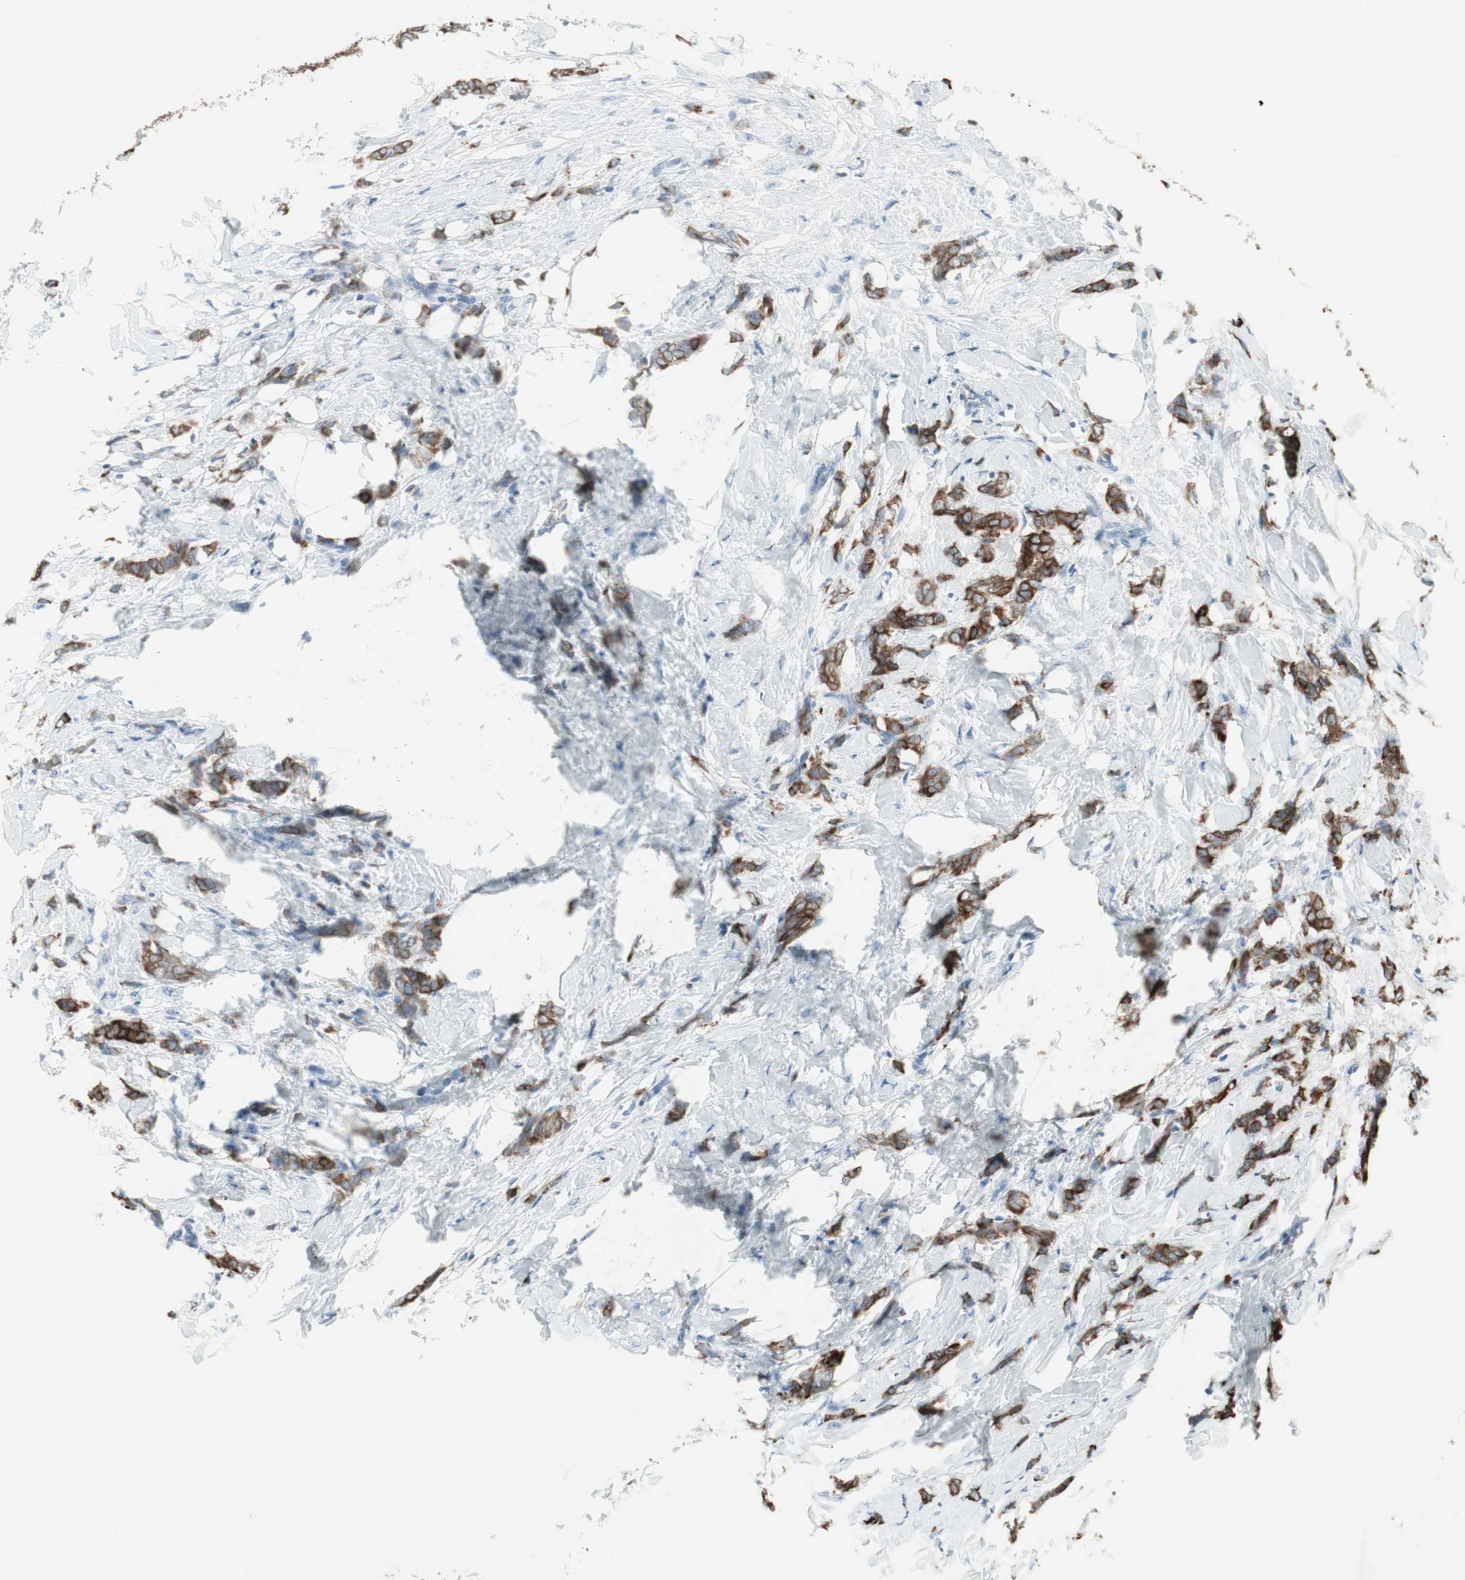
{"staining": {"intensity": "strong", "quantity": ">75%", "location": "cytoplasmic/membranous"}, "tissue": "breast cancer", "cell_type": "Tumor cells", "image_type": "cancer", "snomed": [{"axis": "morphology", "description": "Lobular carcinoma, in situ"}, {"axis": "morphology", "description": "Lobular carcinoma"}, {"axis": "topography", "description": "Breast"}], "caption": "Protein staining demonstrates strong cytoplasmic/membranous positivity in approximately >75% of tumor cells in lobular carcinoma (breast). The protein of interest is stained brown, and the nuclei are stained in blue (DAB IHC with brightfield microscopy, high magnification).", "gene": "AGR2", "patient": {"sex": "female", "age": 41}}